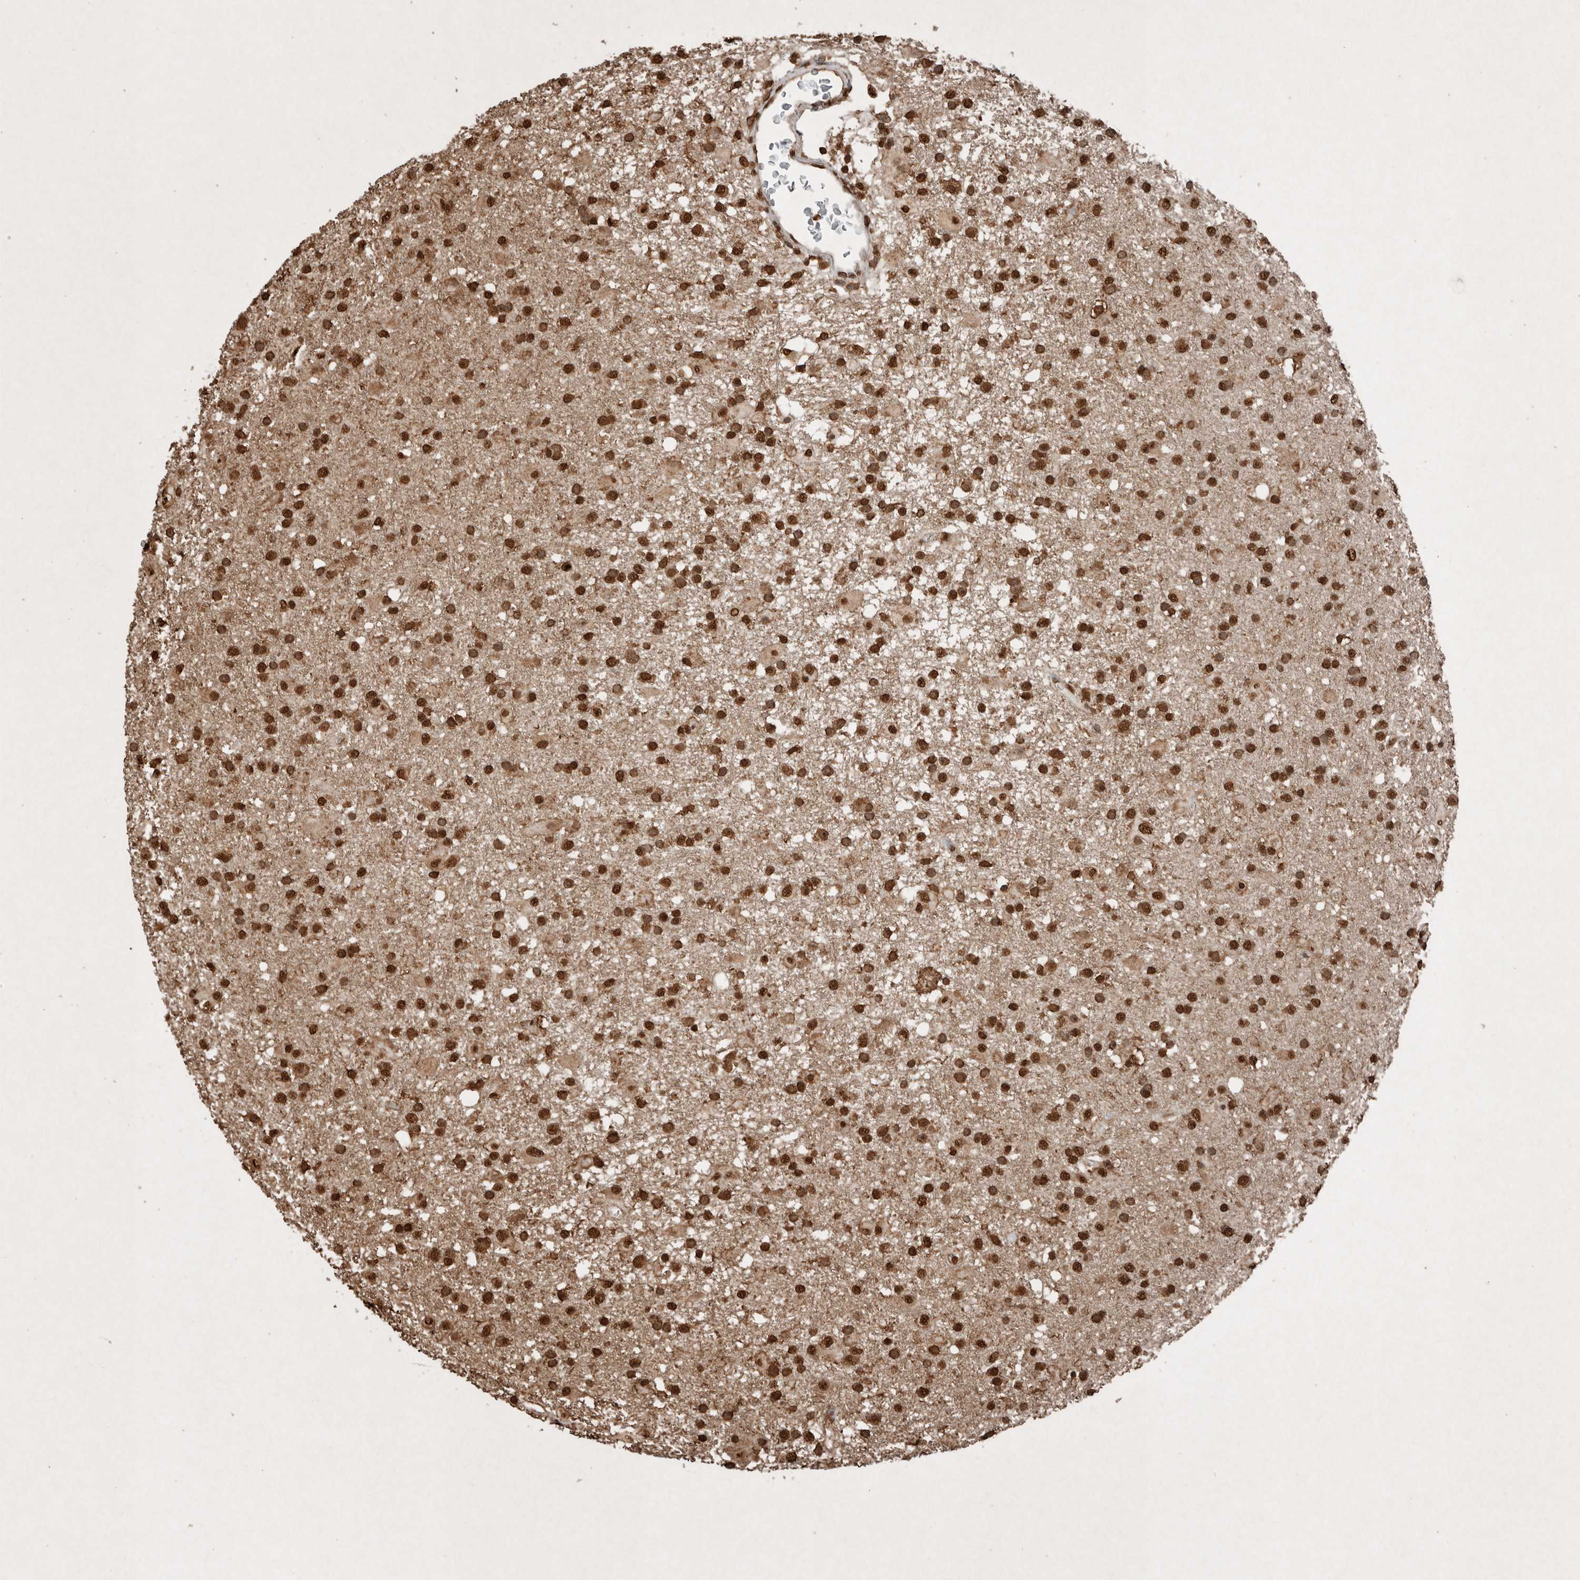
{"staining": {"intensity": "strong", "quantity": ">75%", "location": "nuclear"}, "tissue": "glioma", "cell_type": "Tumor cells", "image_type": "cancer", "snomed": [{"axis": "morphology", "description": "Glioma, malignant, Low grade"}, {"axis": "topography", "description": "Brain"}], "caption": "IHC photomicrograph of neoplastic tissue: glioma stained using immunohistochemistry reveals high levels of strong protein expression localized specifically in the nuclear of tumor cells, appearing as a nuclear brown color.", "gene": "FSTL3", "patient": {"sex": "male", "age": 65}}